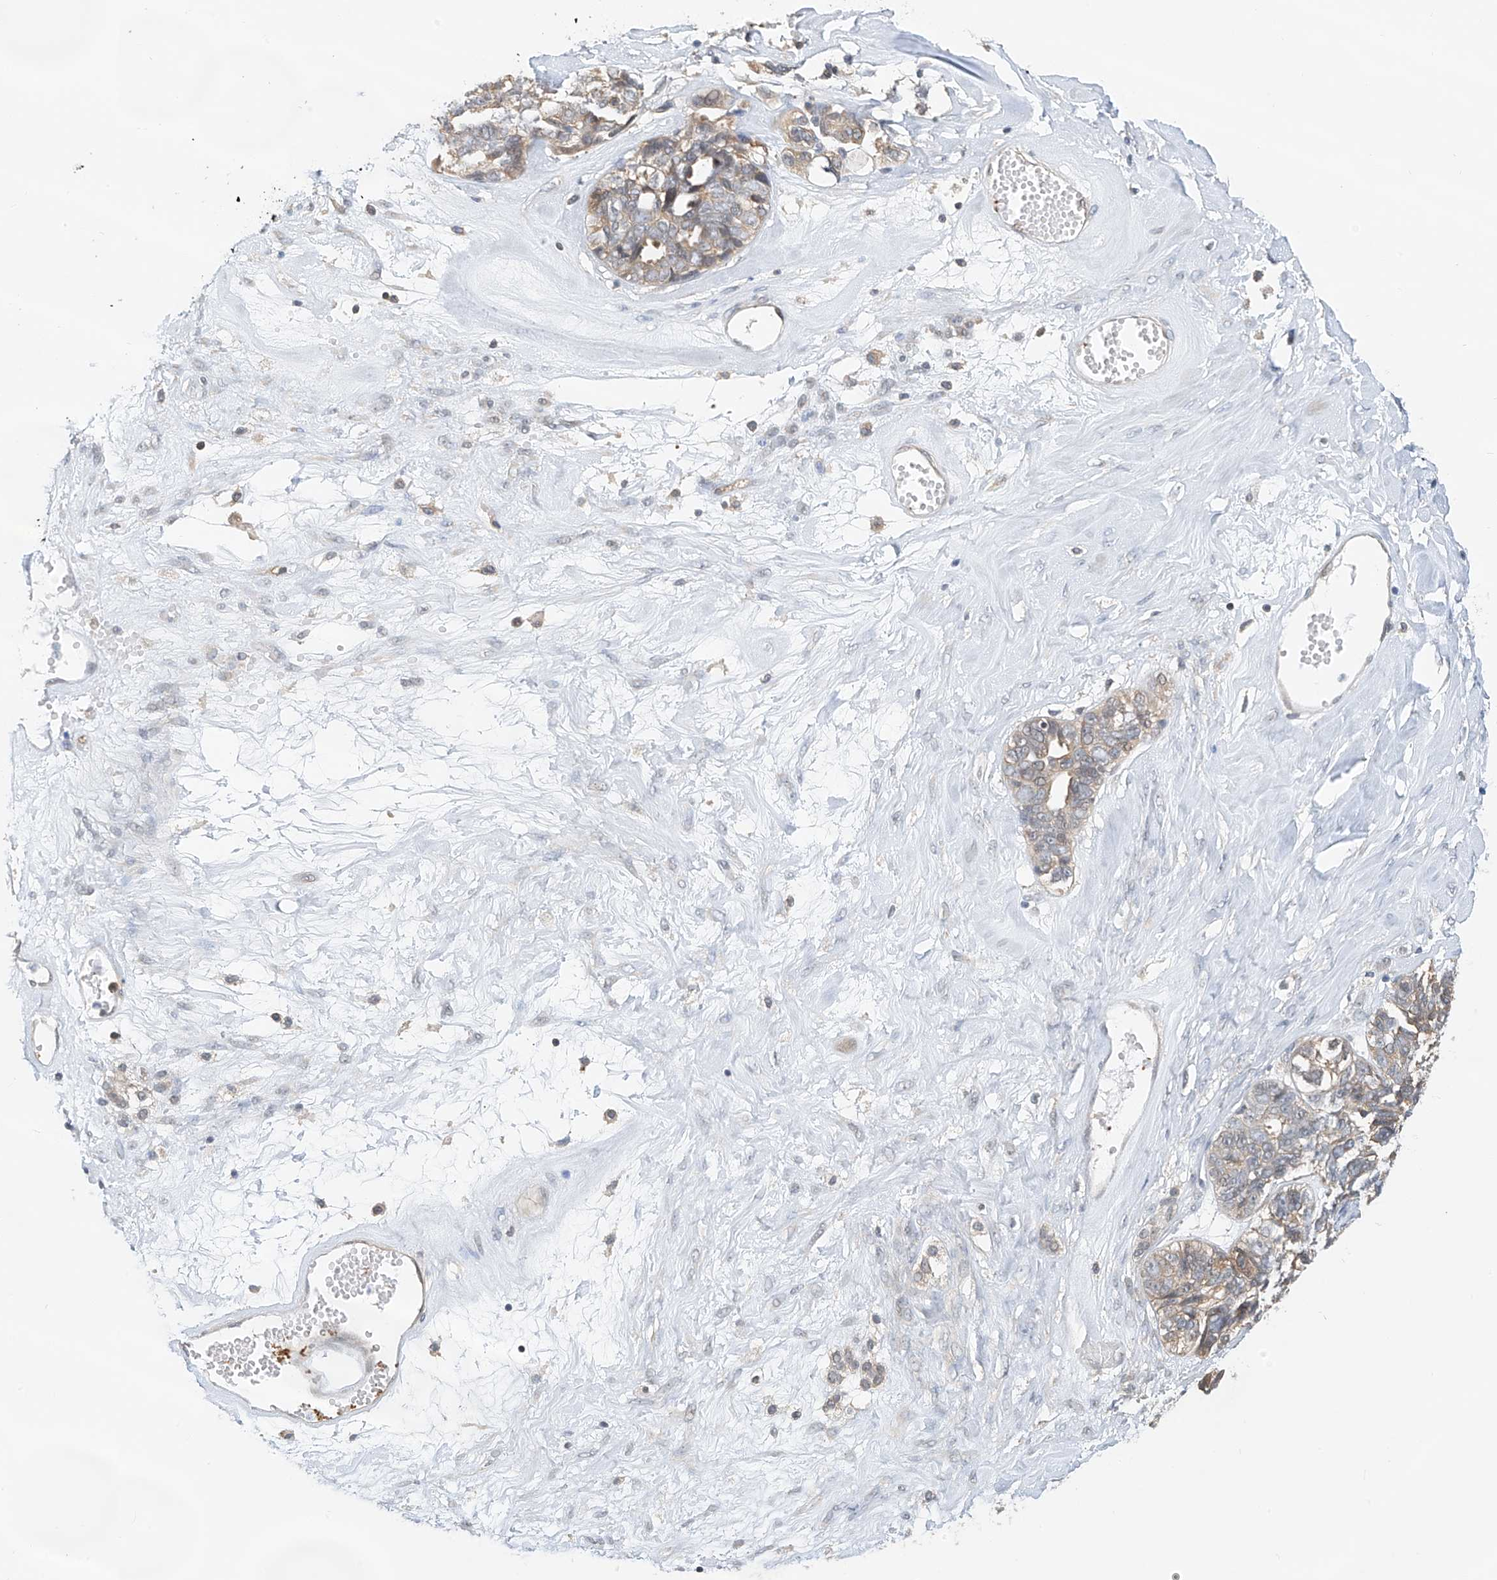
{"staining": {"intensity": "weak", "quantity": ">75%", "location": "cytoplasmic/membranous"}, "tissue": "ovarian cancer", "cell_type": "Tumor cells", "image_type": "cancer", "snomed": [{"axis": "morphology", "description": "Cystadenocarcinoma, serous, NOS"}, {"axis": "topography", "description": "Ovary"}], "caption": "The immunohistochemical stain labels weak cytoplasmic/membranous positivity in tumor cells of ovarian serous cystadenocarcinoma tissue.", "gene": "PPA2", "patient": {"sex": "female", "age": 79}}